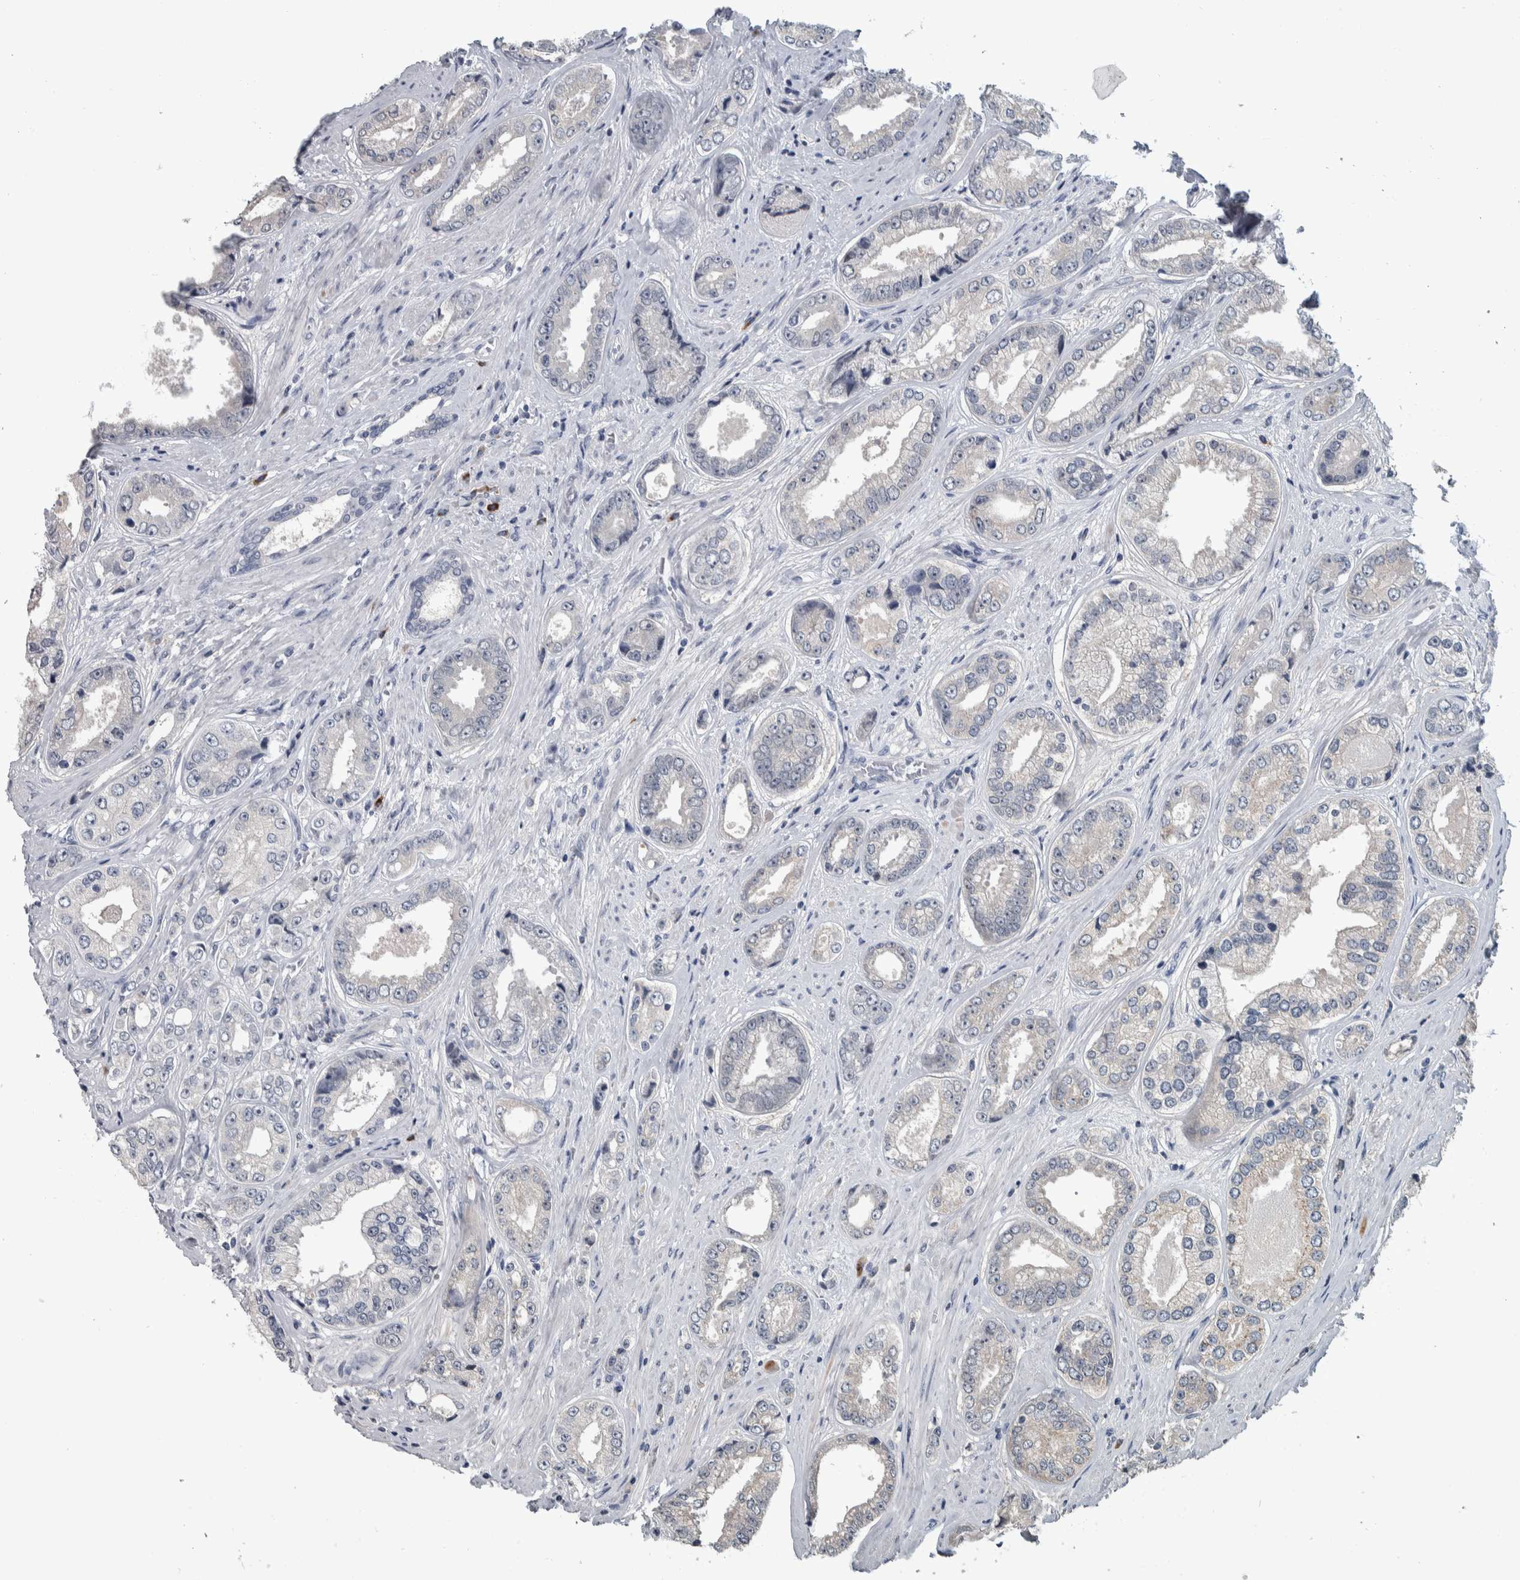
{"staining": {"intensity": "negative", "quantity": "none", "location": "none"}, "tissue": "prostate cancer", "cell_type": "Tumor cells", "image_type": "cancer", "snomed": [{"axis": "morphology", "description": "Adenocarcinoma, High grade"}, {"axis": "topography", "description": "Prostate"}], "caption": "Tumor cells are negative for protein expression in human high-grade adenocarcinoma (prostate). (DAB IHC, high magnification).", "gene": "CAVIN4", "patient": {"sex": "male", "age": 61}}